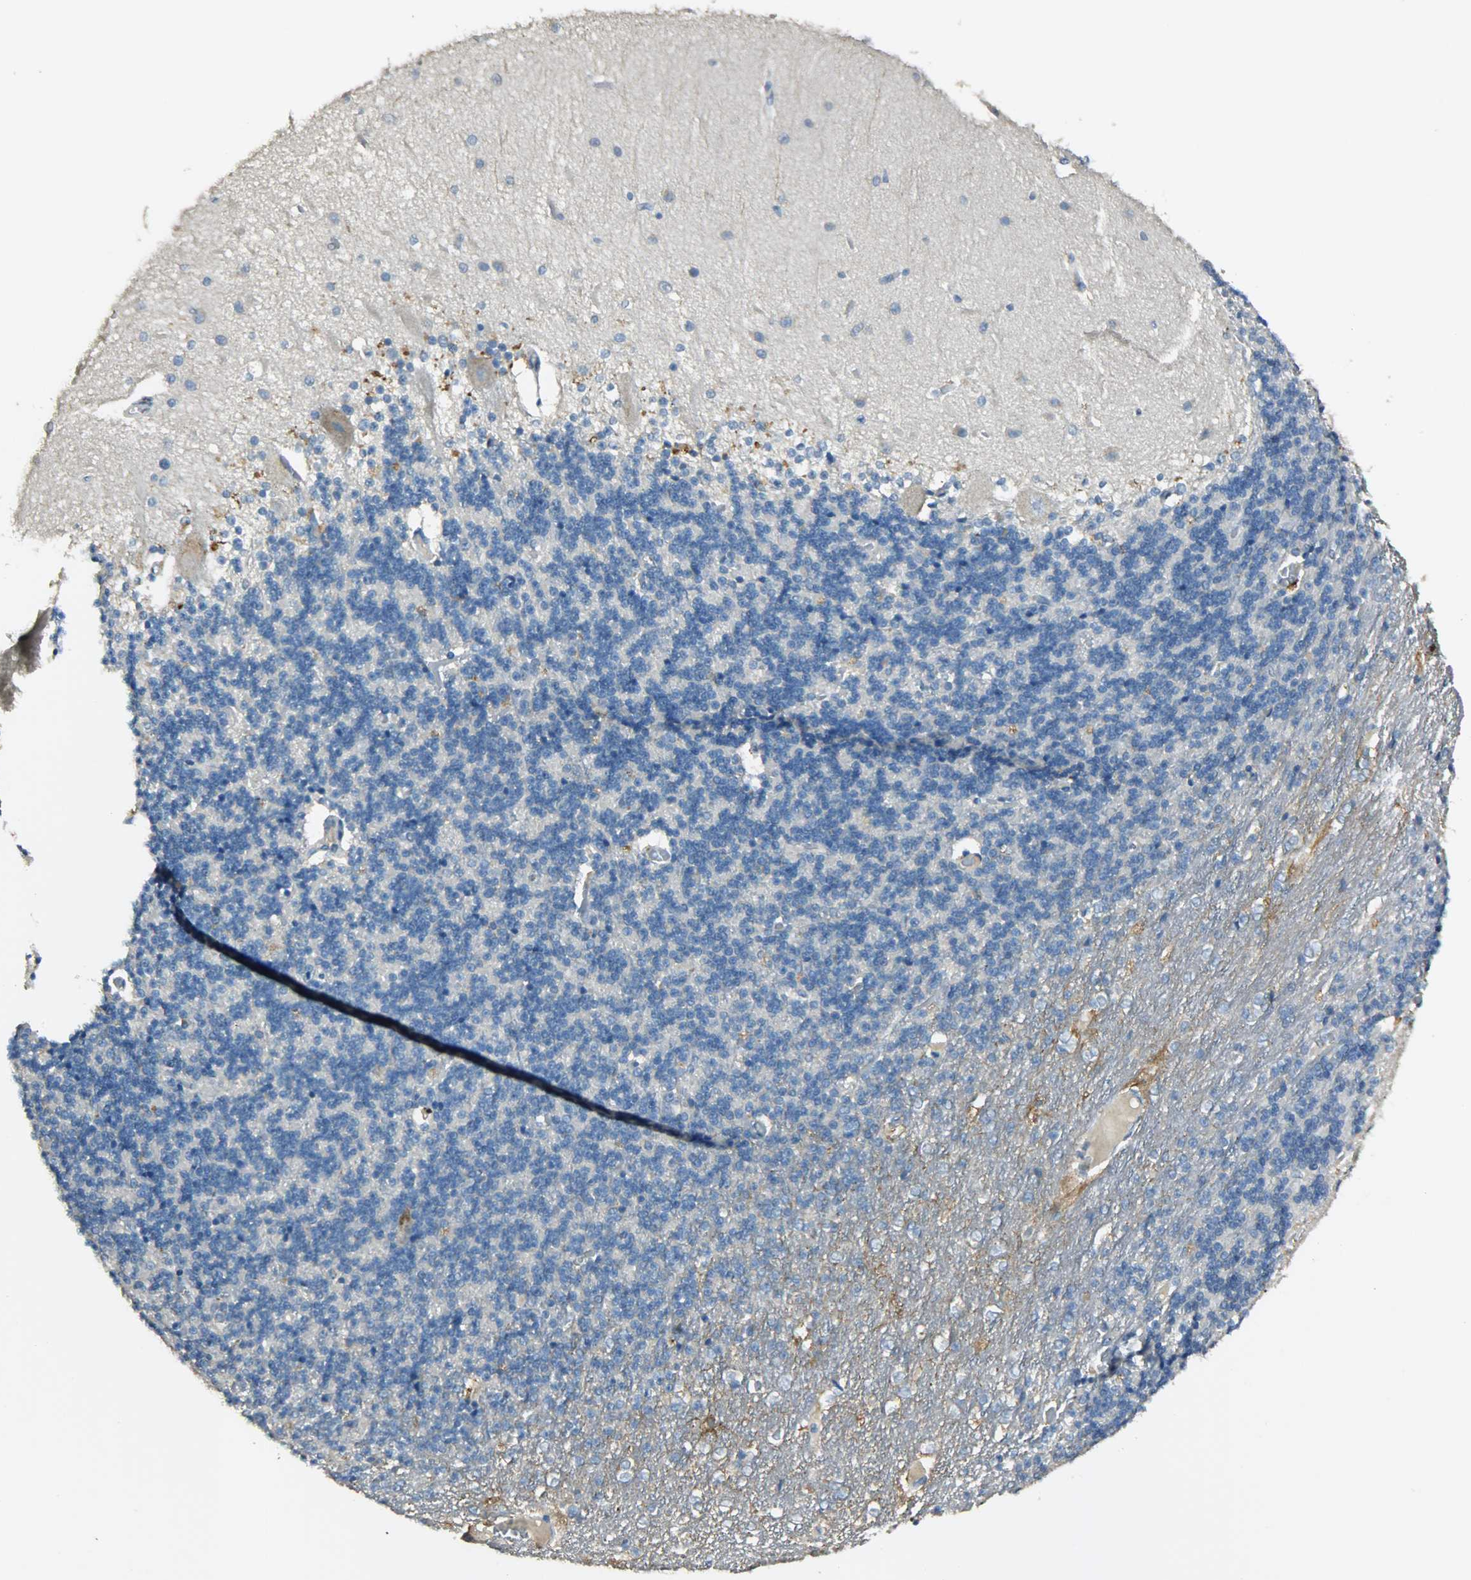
{"staining": {"intensity": "negative", "quantity": "none", "location": "none"}, "tissue": "cerebellum", "cell_type": "Cells in granular layer", "image_type": "normal", "snomed": [{"axis": "morphology", "description": "Normal tissue, NOS"}, {"axis": "topography", "description": "Cerebellum"}], "caption": "This histopathology image is of unremarkable cerebellum stained with IHC to label a protein in brown with the nuclei are counter-stained blue. There is no positivity in cells in granular layer.", "gene": "TPX2", "patient": {"sex": "female", "age": 54}}